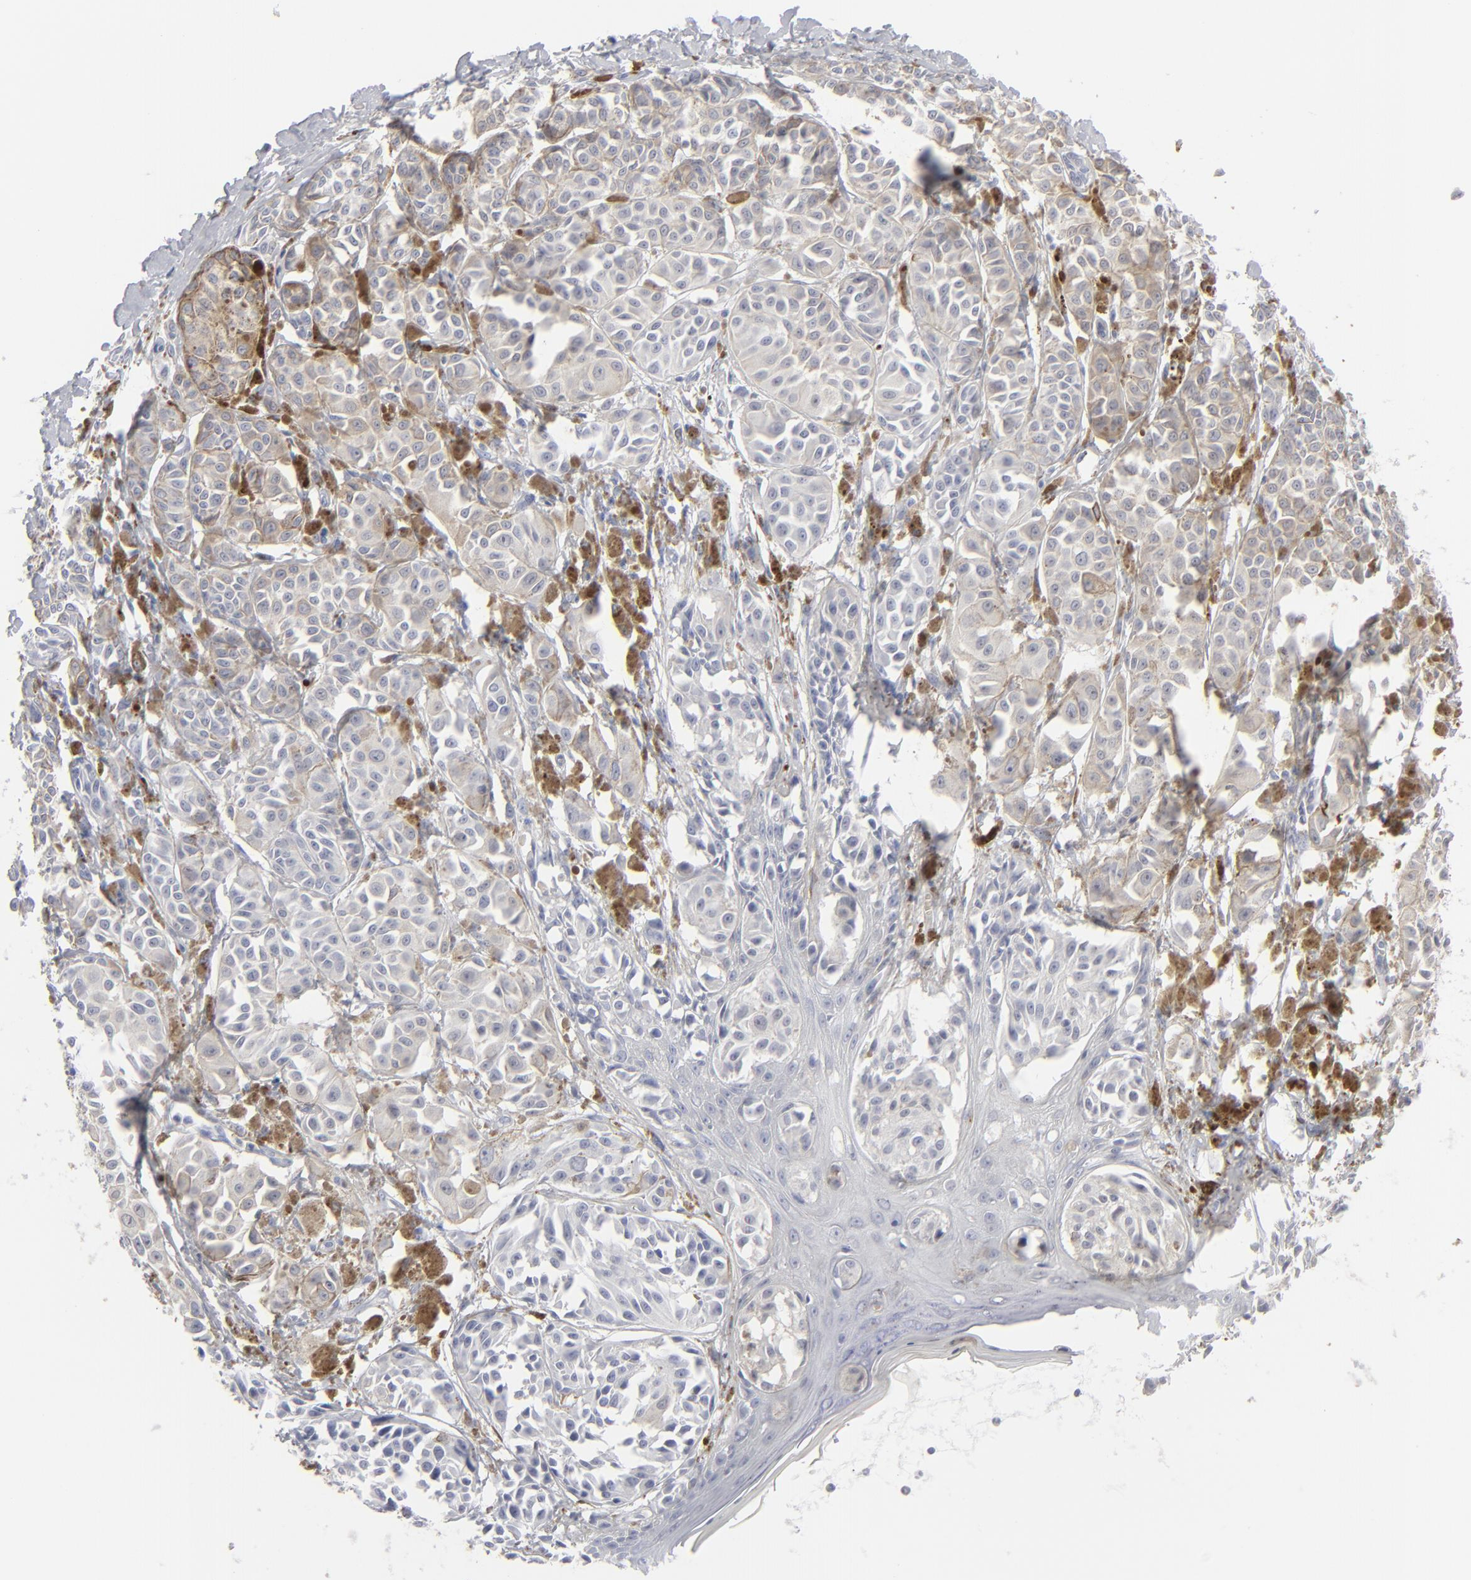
{"staining": {"intensity": "negative", "quantity": "none", "location": "none"}, "tissue": "melanoma", "cell_type": "Tumor cells", "image_type": "cancer", "snomed": [{"axis": "morphology", "description": "Malignant melanoma, NOS"}, {"axis": "topography", "description": "Skin"}], "caption": "The photomicrograph reveals no staining of tumor cells in melanoma. Nuclei are stained in blue.", "gene": "MSLN", "patient": {"sex": "male", "age": 76}}